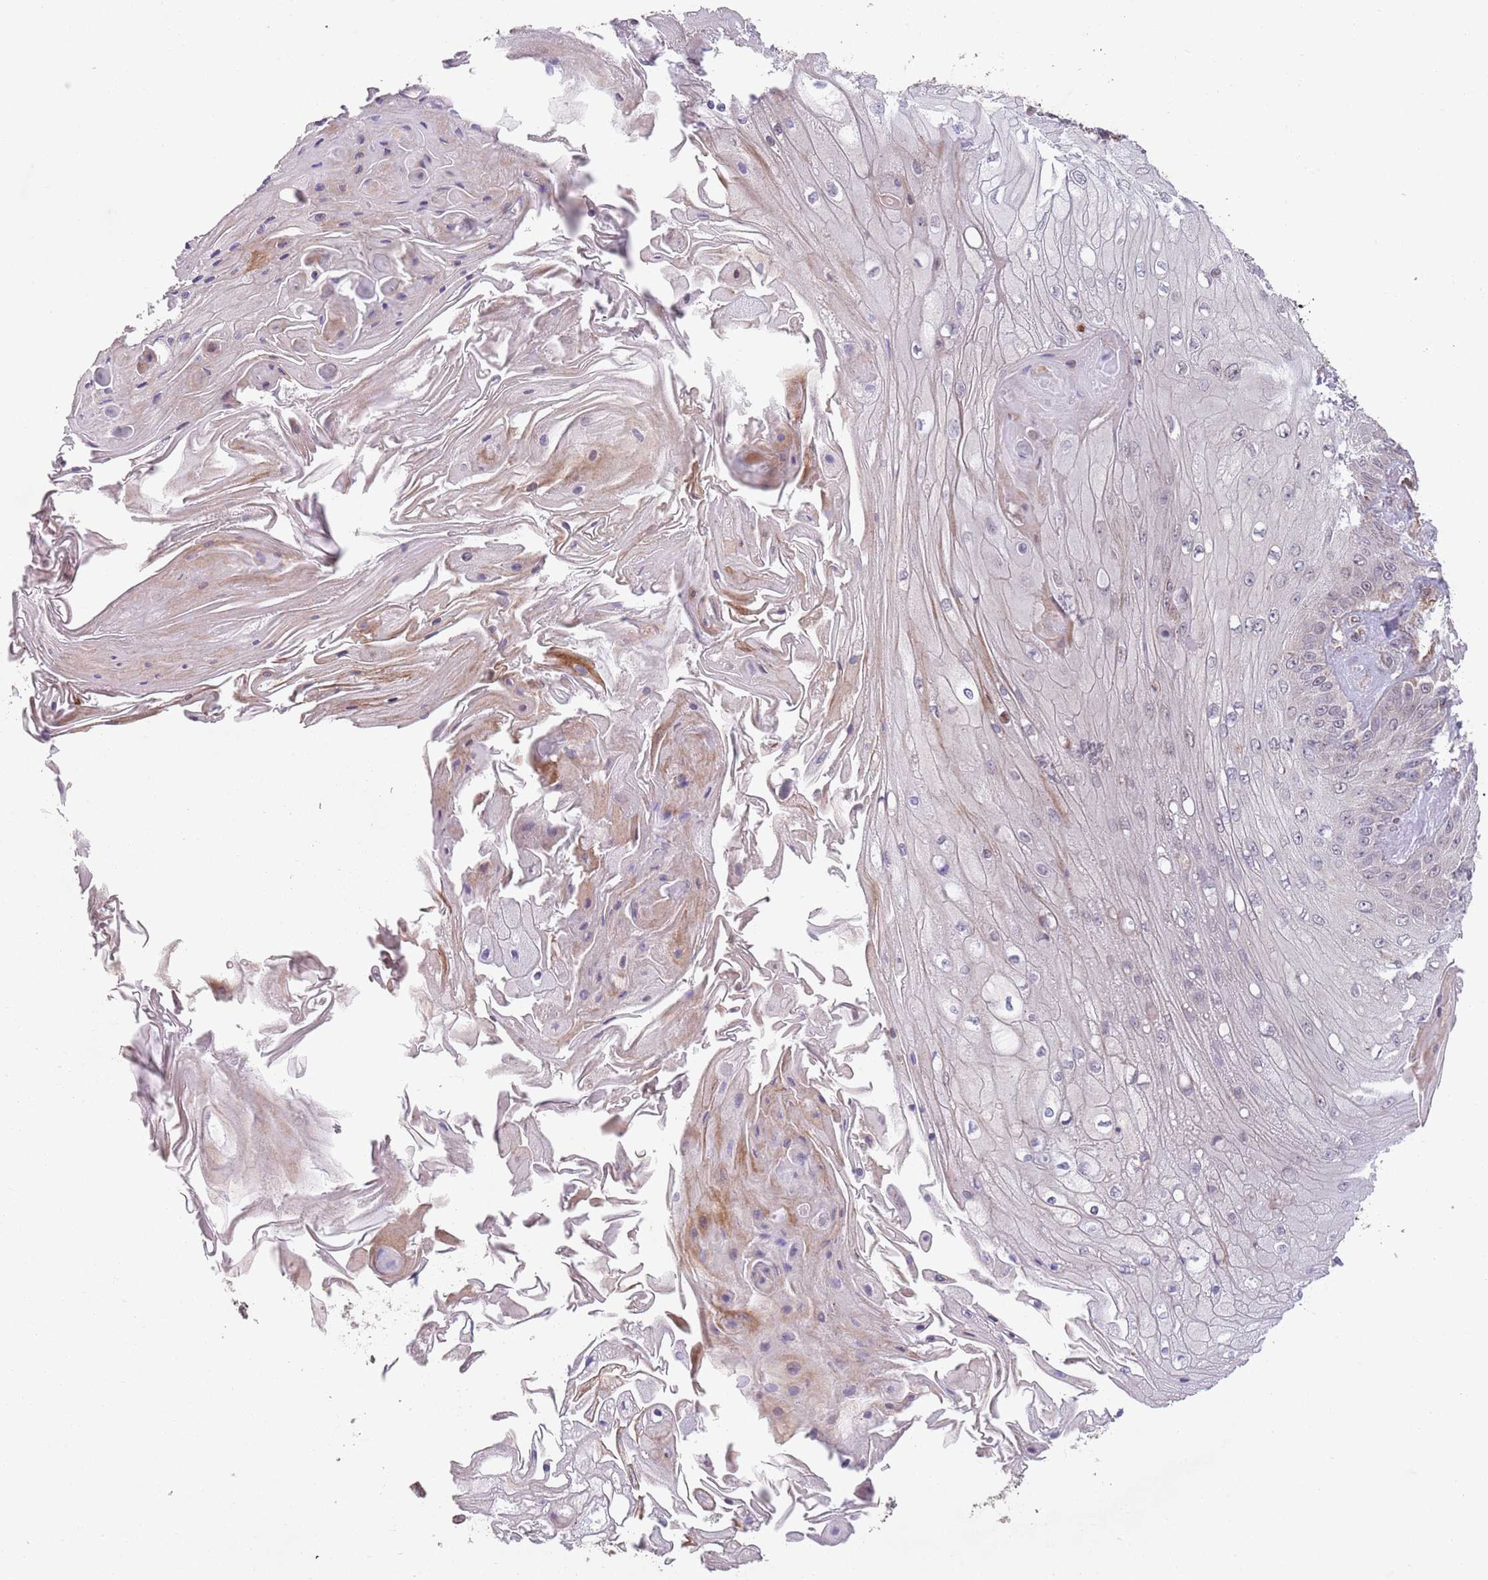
{"staining": {"intensity": "weak", "quantity": "25%-75%", "location": "nuclear"}, "tissue": "skin cancer", "cell_type": "Tumor cells", "image_type": "cancer", "snomed": [{"axis": "morphology", "description": "Squamous cell carcinoma, NOS"}, {"axis": "topography", "description": "Skin"}], "caption": "Skin cancer (squamous cell carcinoma) tissue shows weak nuclear staining in about 25%-75% of tumor cells", "gene": "CHD9", "patient": {"sex": "male", "age": 70}}